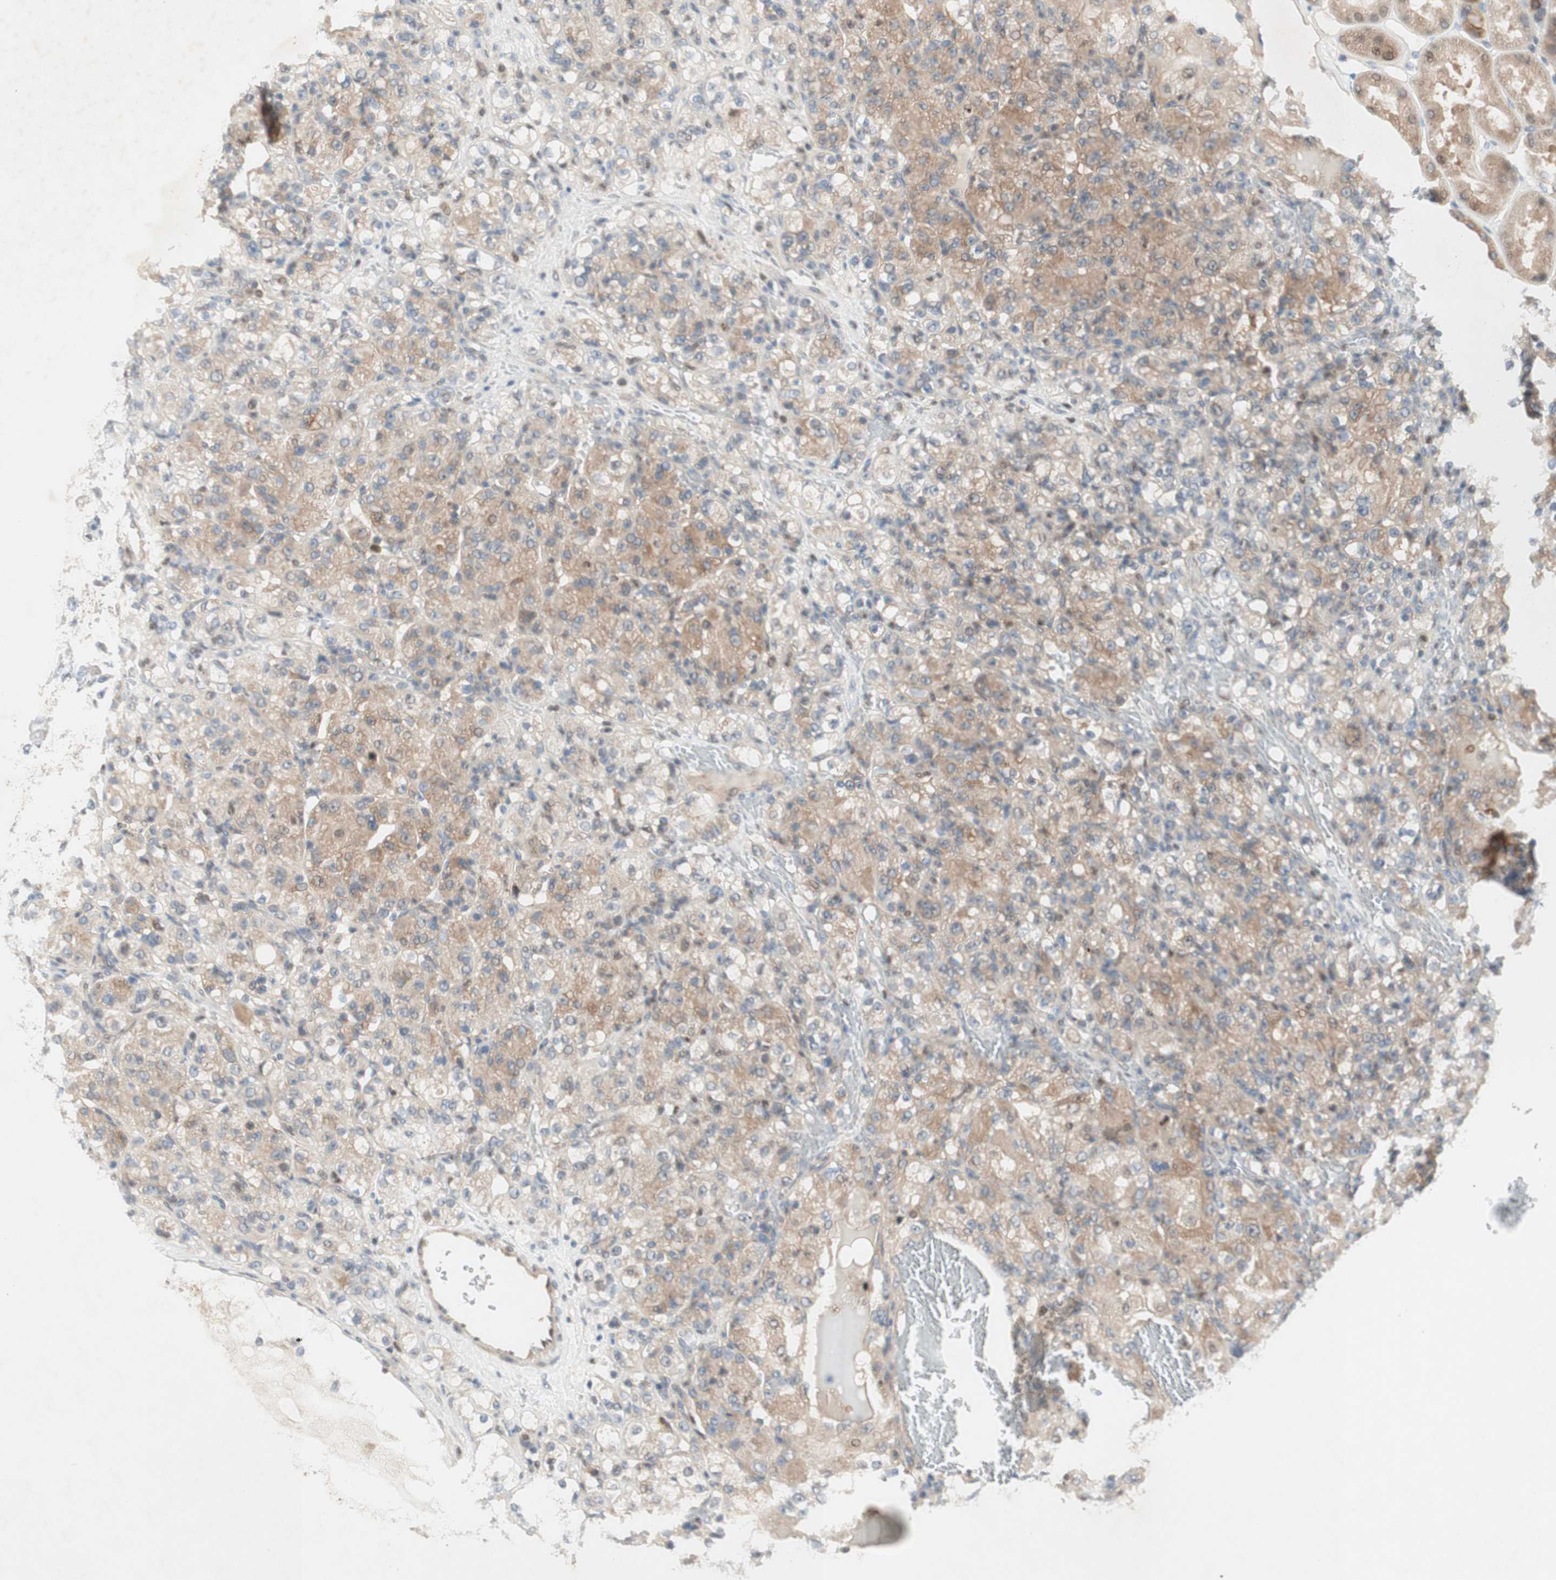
{"staining": {"intensity": "weak", "quantity": "25%-75%", "location": "cytoplasmic/membranous"}, "tissue": "renal cancer", "cell_type": "Tumor cells", "image_type": "cancer", "snomed": [{"axis": "morphology", "description": "Adenocarcinoma, NOS"}, {"axis": "topography", "description": "Kidney"}], "caption": "The immunohistochemical stain highlights weak cytoplasmic/membranous positivity in tumor cells of renal cancer (adenocarcinoma) tissue. (DAB (3,3'-diaminobenzidine) = brown stain, brightfield microscopy at high magnification).", "gene": "RFNG", "patient": {"sex": "male", "age": 61}}